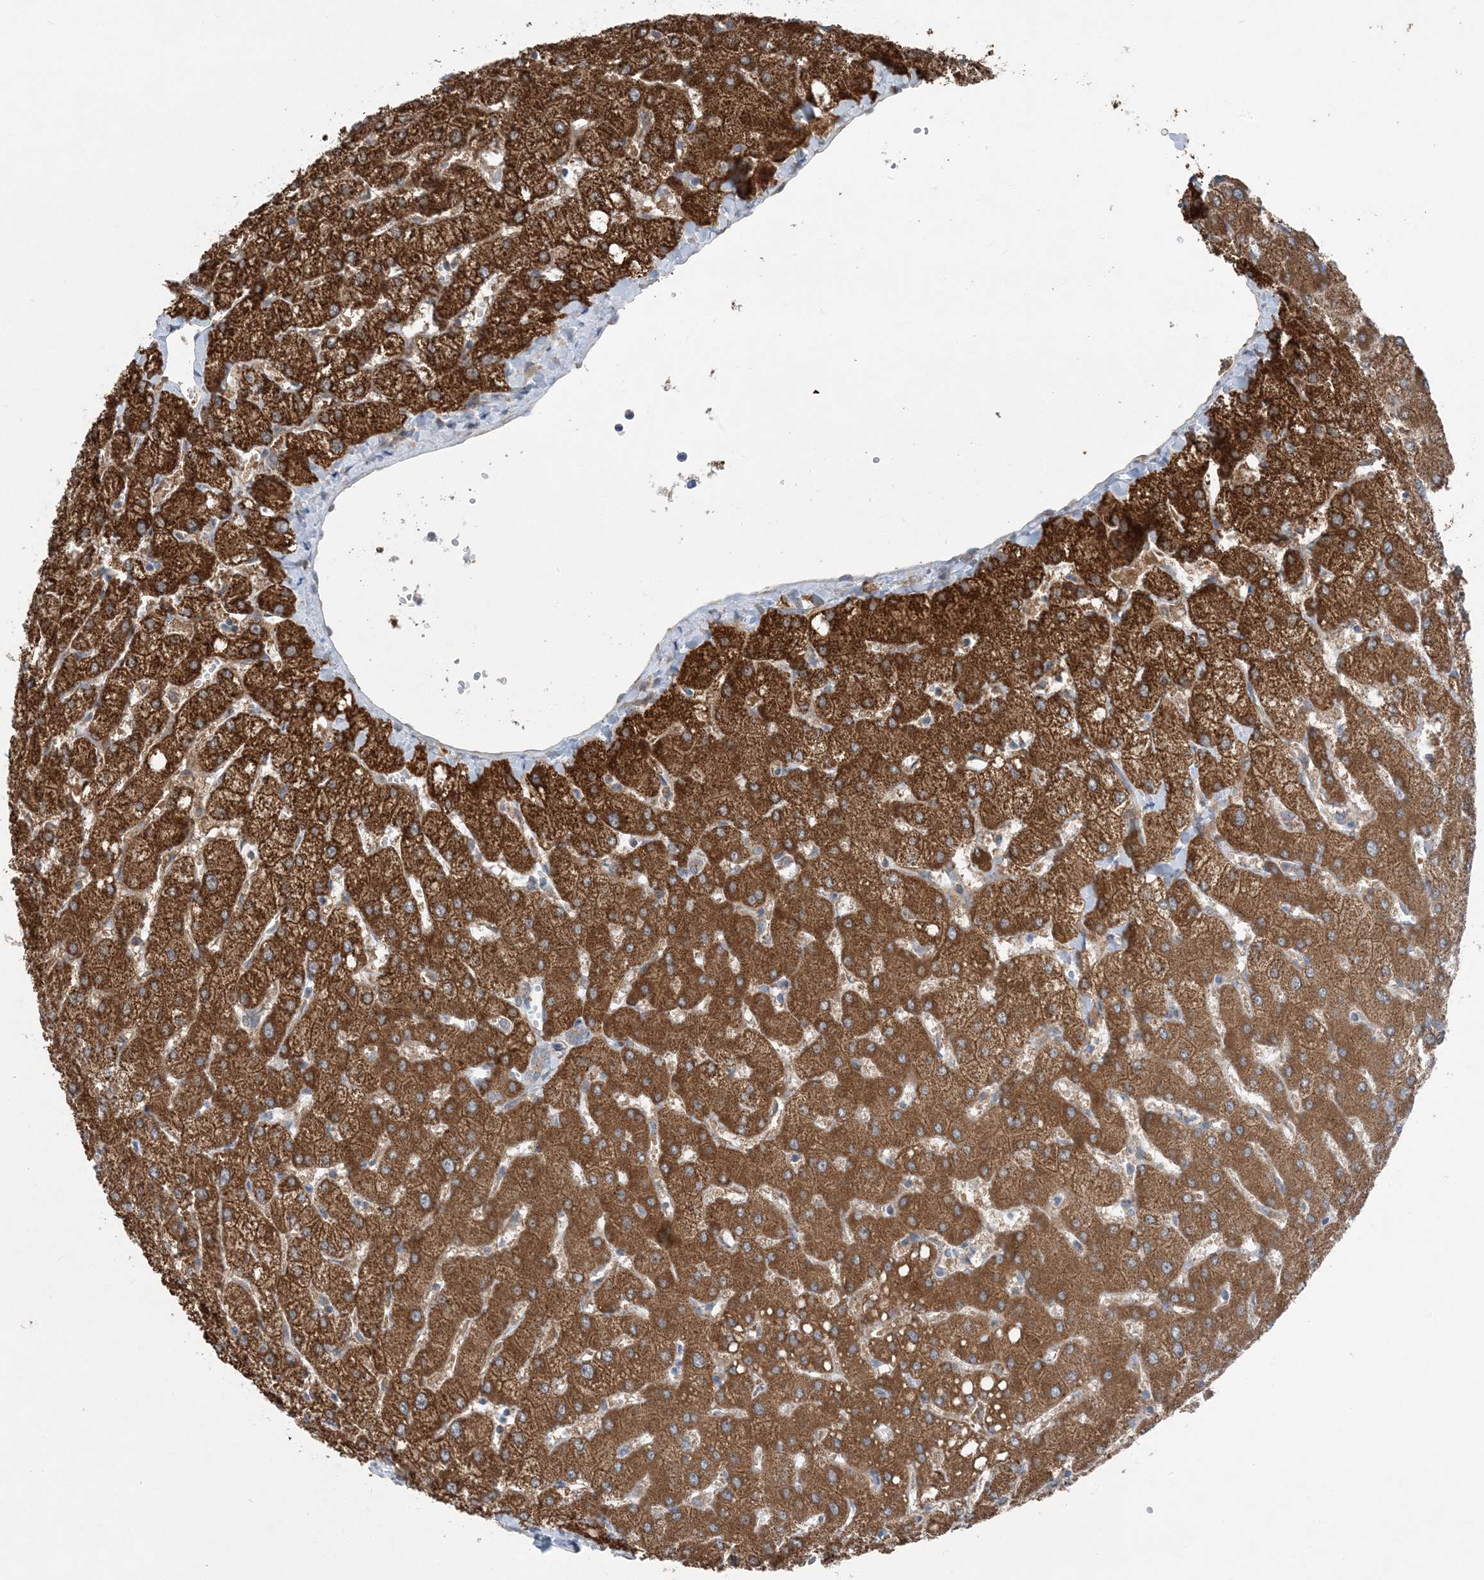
{"staining": {"intensity": "weak", "quantity": "<25%", "location": "cytoplasmic/membranous"}, "tissue": "liver", "cell_type": "Cholangiocytes", "image_type": "normal", "snomed": [{"axis": "morphology", "description": "Normal tissue, NOS"}, {"axis": "topography", "description": "Liver"}], "caption": "Immunohistochemical staining of unremarkable liver shows no significant expression in cholangiocytes.", "gene": "DHX30", "patient": {"sex": "female", "age": 54}}